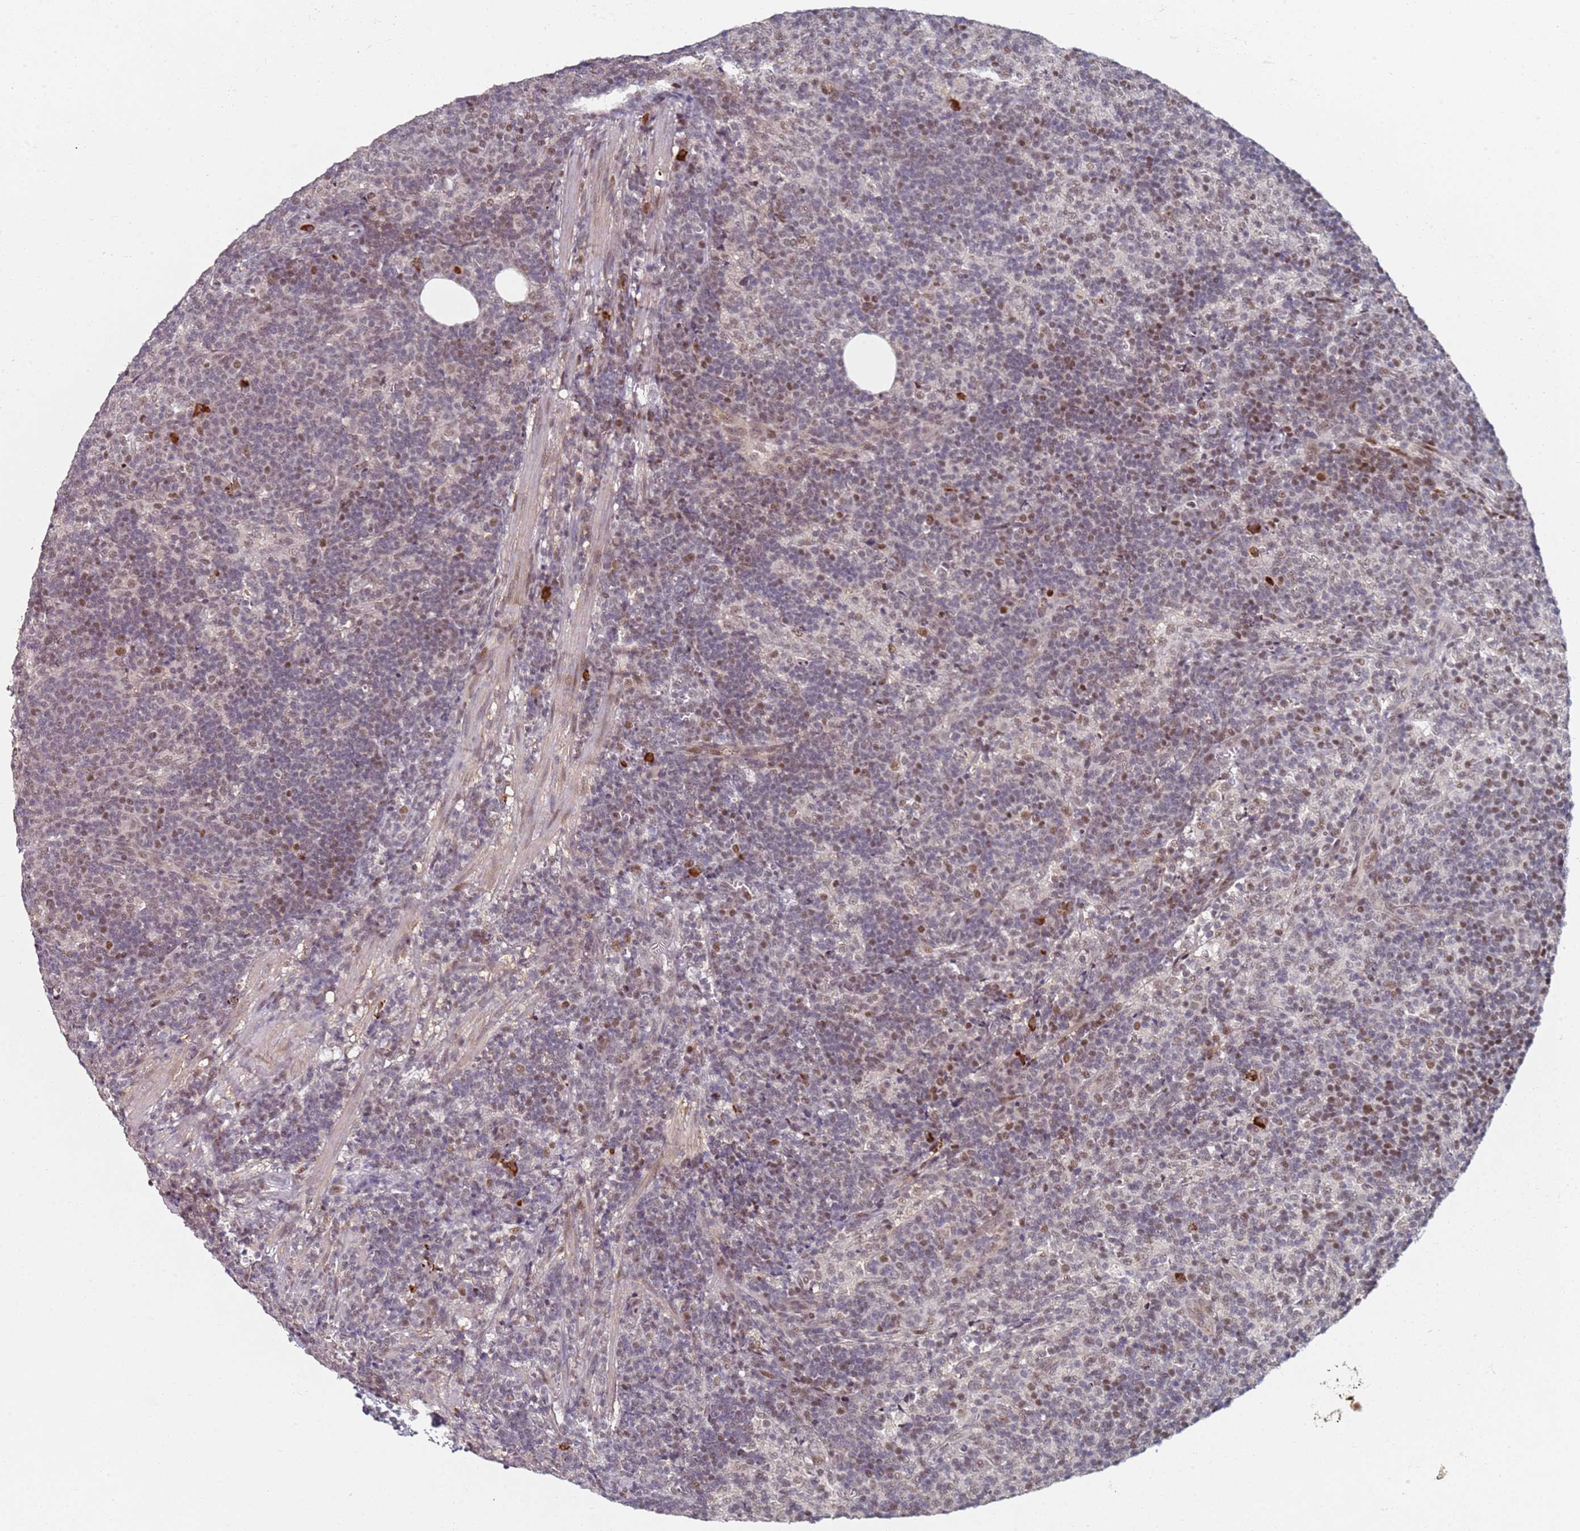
{"staining": {"intensity": "moderate", "quantity": "25%-75%", "location": "nuclear"}, "tissue": "lymph node", "cell_type": "Germinal center cells", "image_type": "normal", "snomed": [{"axis": "morphology", "description": "Normal tissue, NOS"}, {"axis": "topography", "description": "Lymph node"}], "caption": "High-power microscopy captured an immunohistochemistry histopathology image of unremarkable lymph node, revealing moderate nuclear staining in approximately 25%-75% of germinal center cells.", "gene": "ATF6B", "patient": {"sex": "female", "age": 30}}